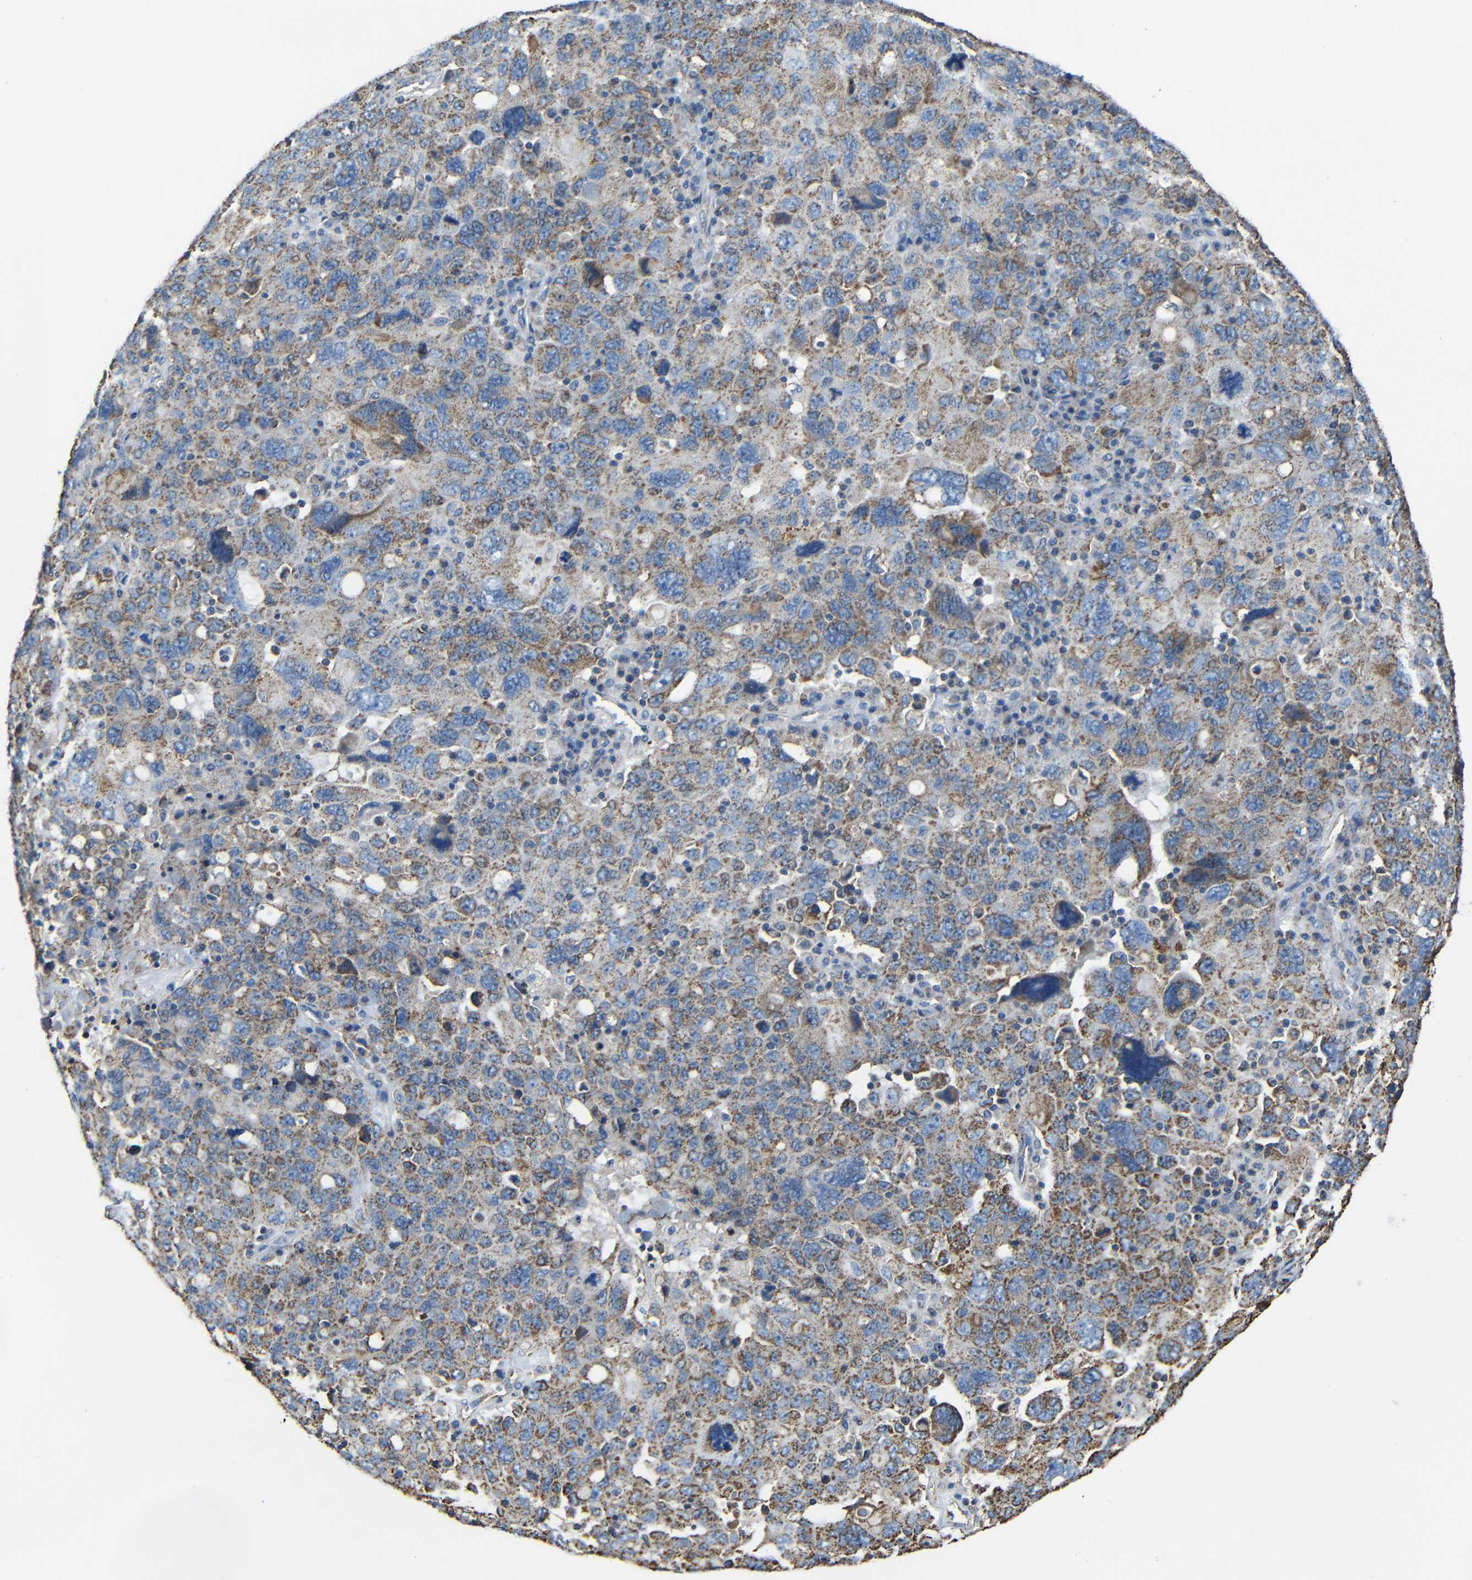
{"staining": {"intensity": "moderate", "quantity": ">75%", "location": "cytoplasmic/membranous"}, "tissue": "ovarian cancer", "cell_type": "Tumor cells", "image_type": "cancer", "snomed": [{"axis": "morphology", "description": "Carcinoma, endometroid"}, {"axis": "topography", "description": "Ovary"}], "caption": "This histopathology image demonstrates immunohistochemistry (IHC) staining of human ovarian cancer, with medium moderate cytoplasmic/membranous staining in about >75% of tumor cells.", "gene": "INTS6L", "patient": {"sex": "female", "age": 62}}